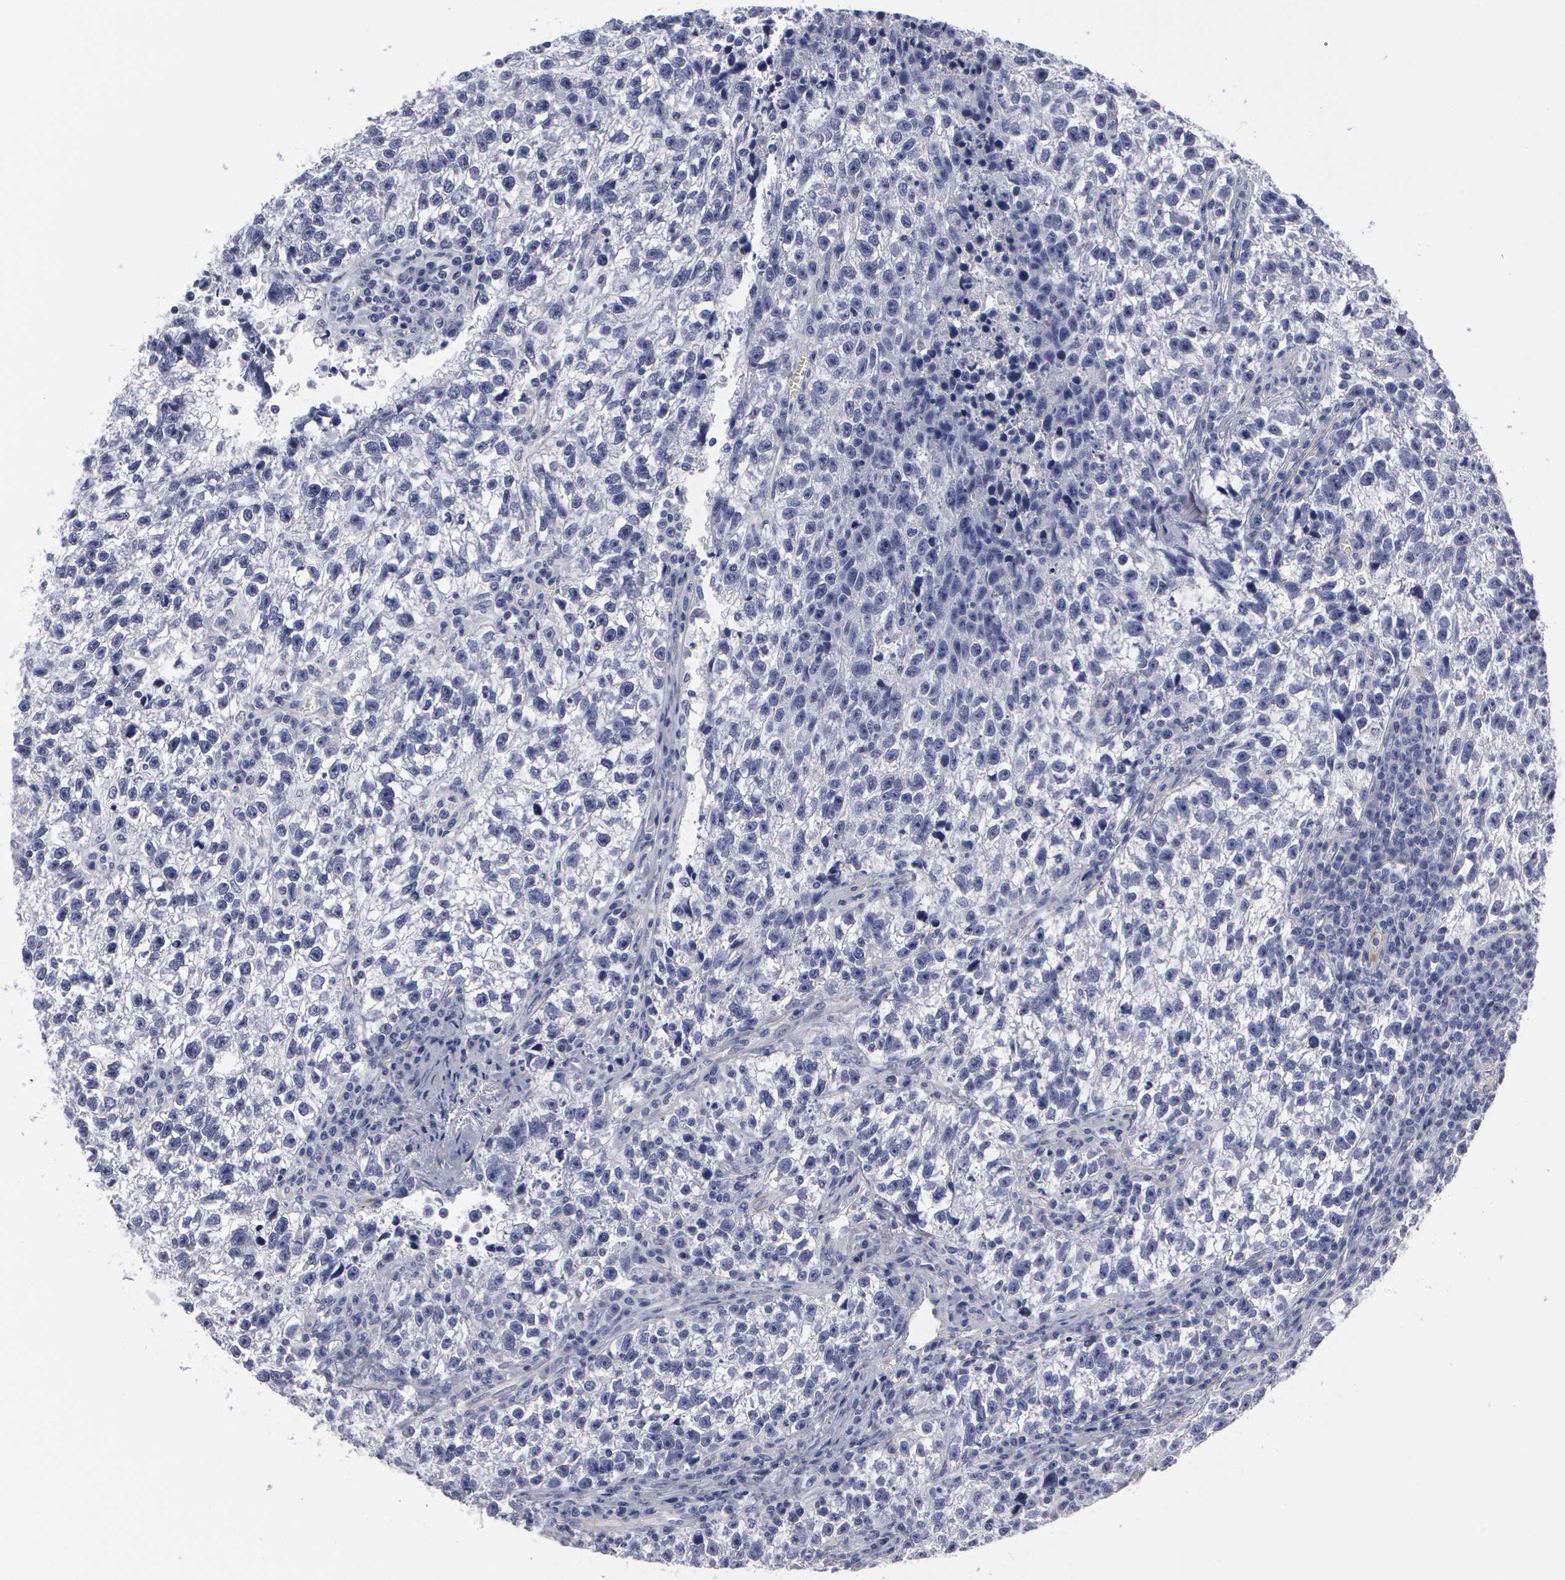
{"staining": {"intensity": "negative", "quantity": "none", "location": "none"}, "tissue": "testis cancer", "cell_type": "Tumor cells", "image_type": "cancer", "snomed": [{"axis": "morphology", "description": "Seminoma, NOS"}, {"axis": "topography", "description": "Testis"}], "caption": "IHC photomicrograph of human testis cancer stained for a protein (brown), which displays no staining in tumor cells.", "gene": "SMC1B", "patient": {"sex": "male", "age": 38}}